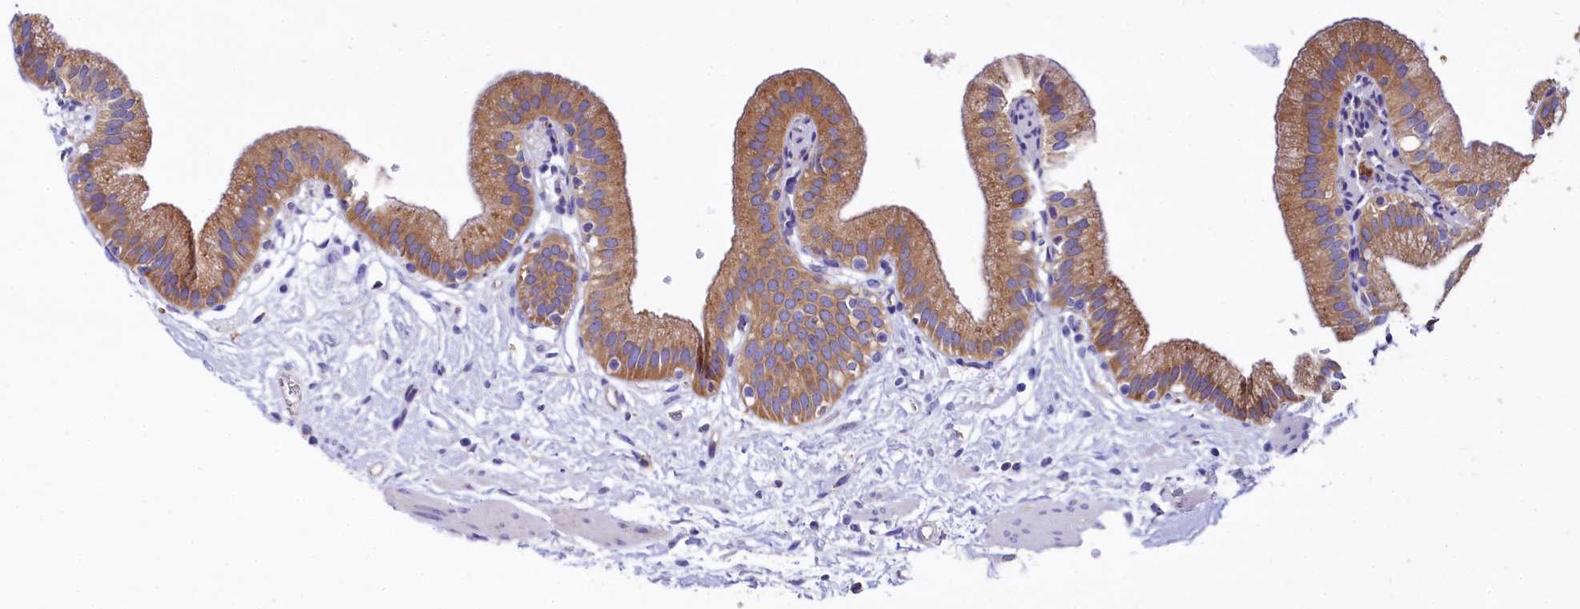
{"staining": {"intensity": "moderate", "quantity": ">75%", "location": "cytoplasmic/membranous"}, "tissue": "gallbladder", "cell_type": "Glandular cells", "image_type": "normal", "snomed": [{"axis": "morphology", "description": "Normal tissue, NOS"}, {"axis": "topography", "description": "Gallbladder"}], "caption": "This photomicrograph exhibits IHC staining of normal human gallbladder, with medium moderate cytoplasmic/membranous positivity in approximately >75% of glandular cells.", "gene": "QARS1", "patient": {"sex": "male", "age": 55}}